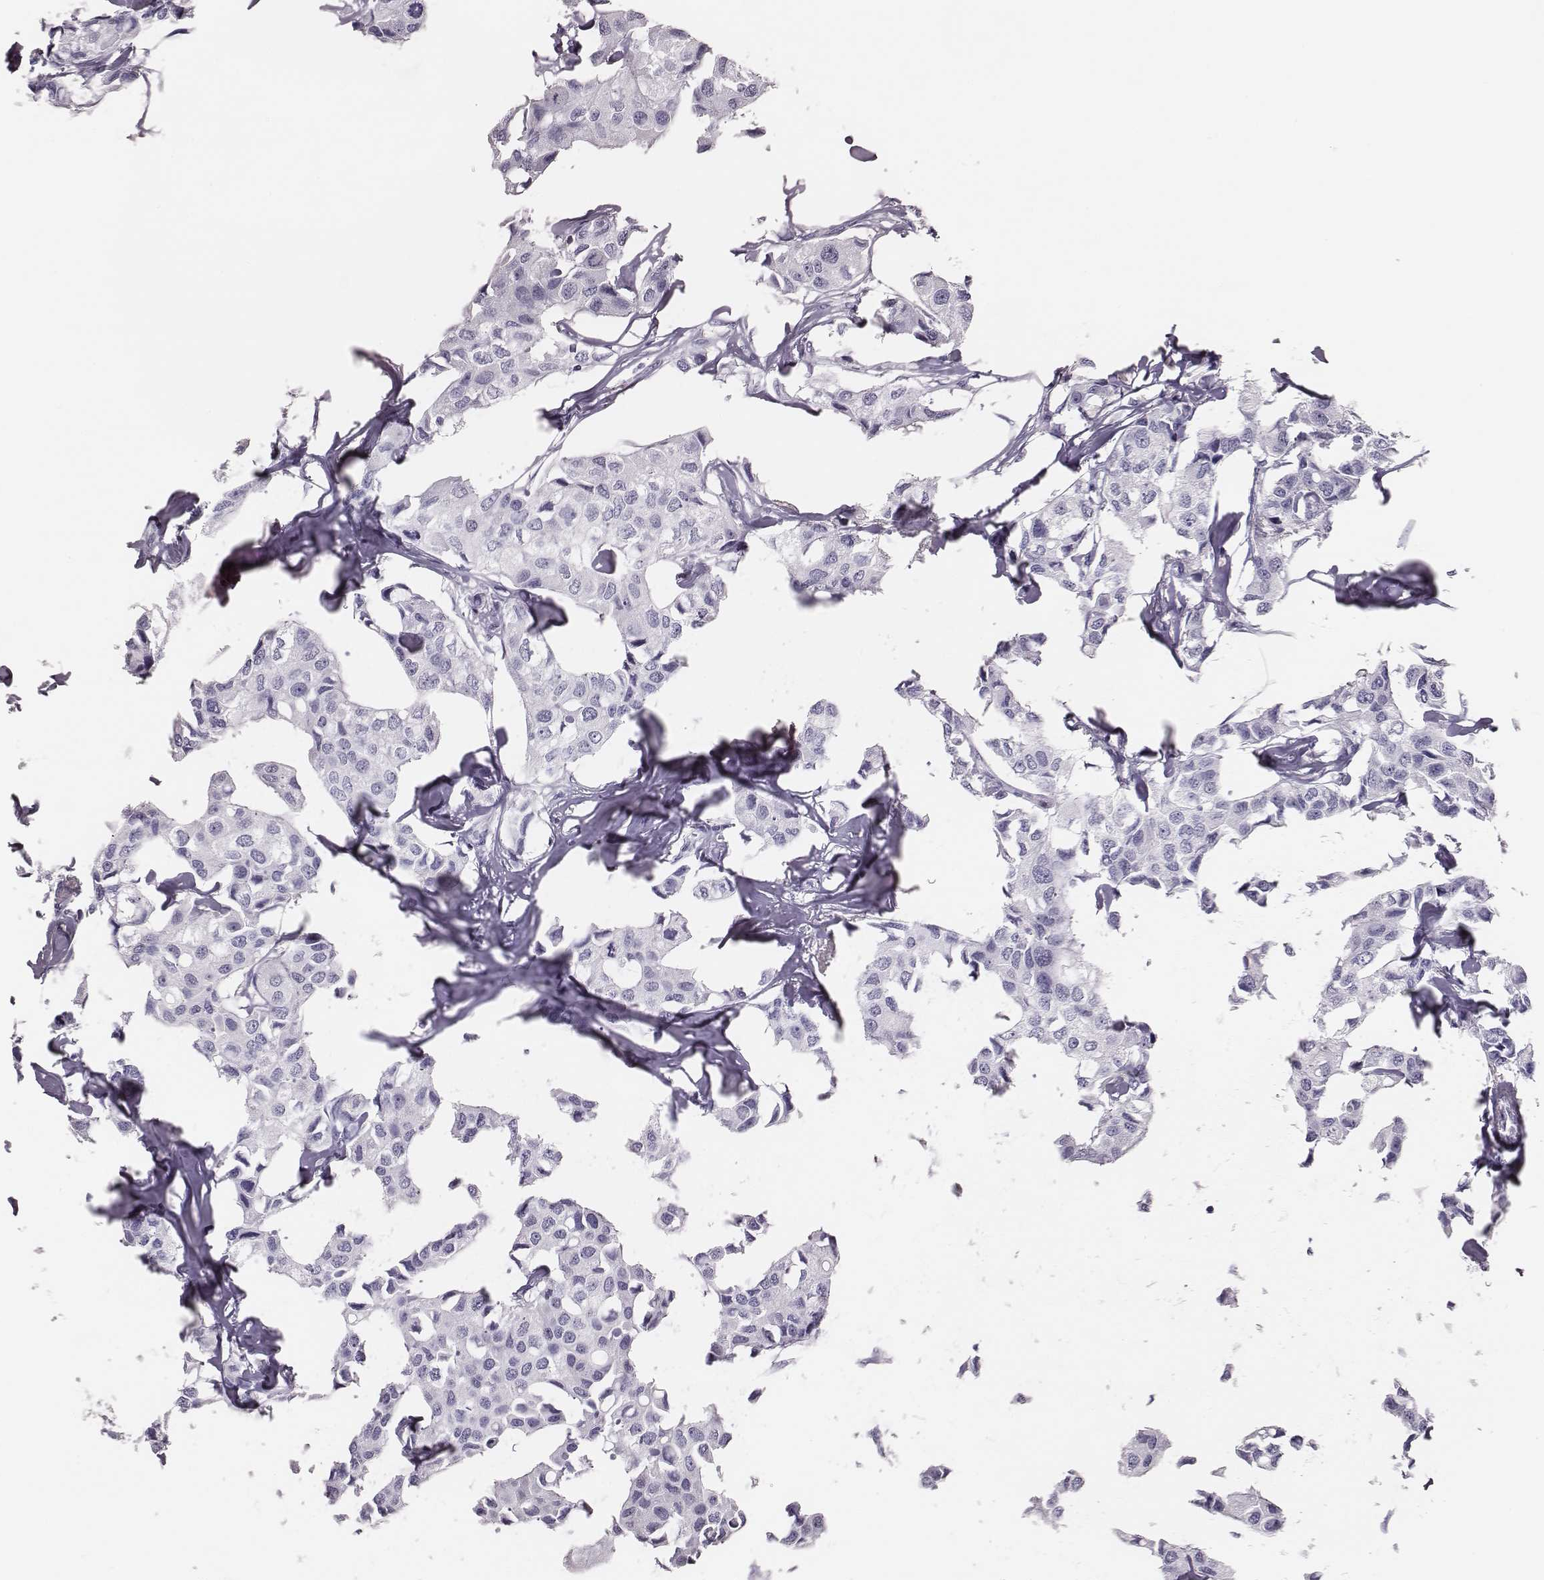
{"staining": {"intensity": "negative", "quantity": "none", "location": "none"}, "tissue": "breast cancer", "cell_type": "Tumor cells", "image_type": "cancer", "snomed": [{"axis": "morphology", "description": "Duct carcinoma"}, {"axis": "topography", "description": "Breast"}], "caption": "IHC of breast cancer exhibits no expression in tumor cells.", "gene": "H1-6", "patient": {"sex": "female", "age": 80}}